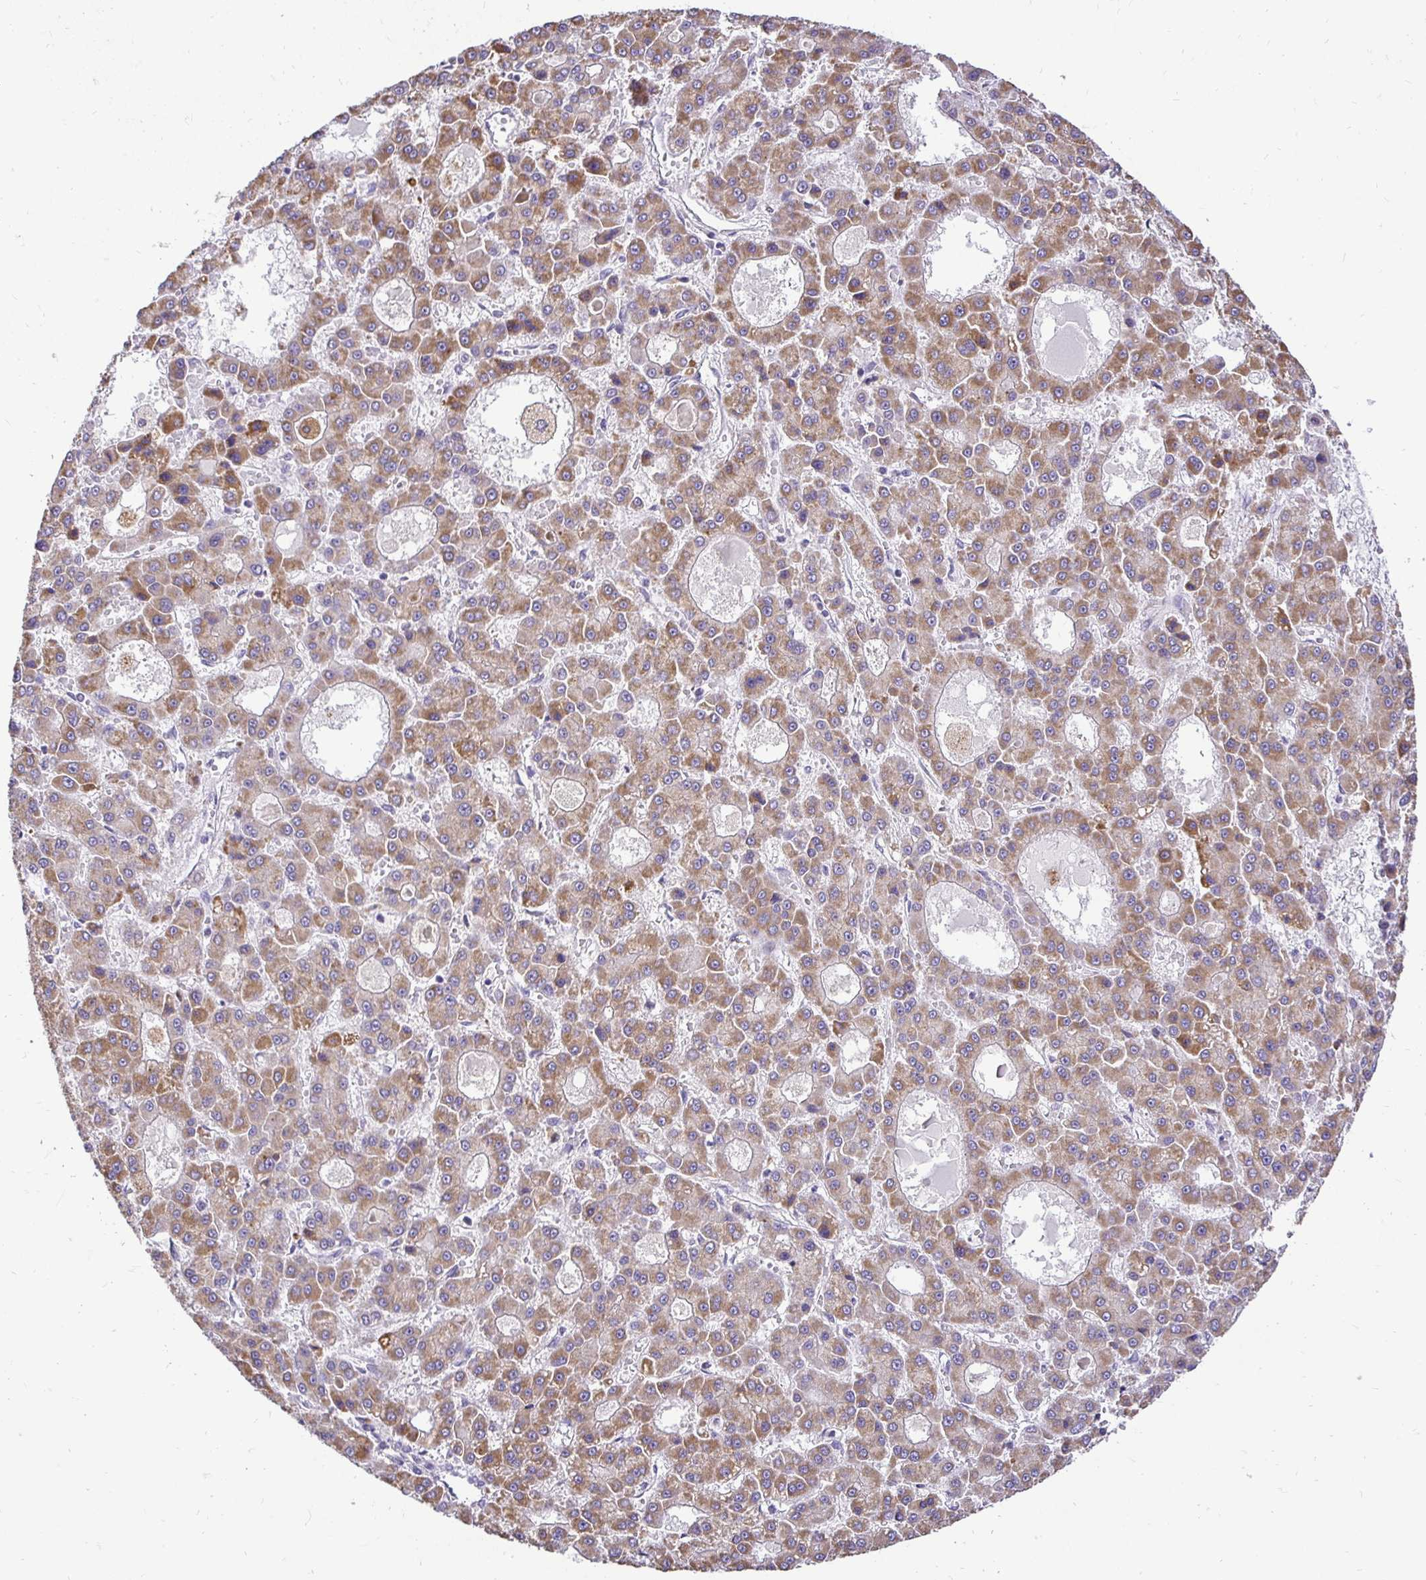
{"staining": {"intensity": "moderate", "quantity": ">75%", "location": "cytoplasmic/membranous"}, "tissue": "liver cancer", "cell_type": "Tumor cells", "image_type": "cancer", "snomed": [{"axis": "morphology", "description": "Carcinoma, Hepatocellular, NOS"}, {"axis": "topography", "description": "Liver"}], "caption": "Liver cancer stained for a protein (brown) demonstrates moderate cytoplasmic/membranous positive positivity in about >75% of tumor cells.", "gene": "RHEBL1", "patient": {"sex": "male", "age": 70}}